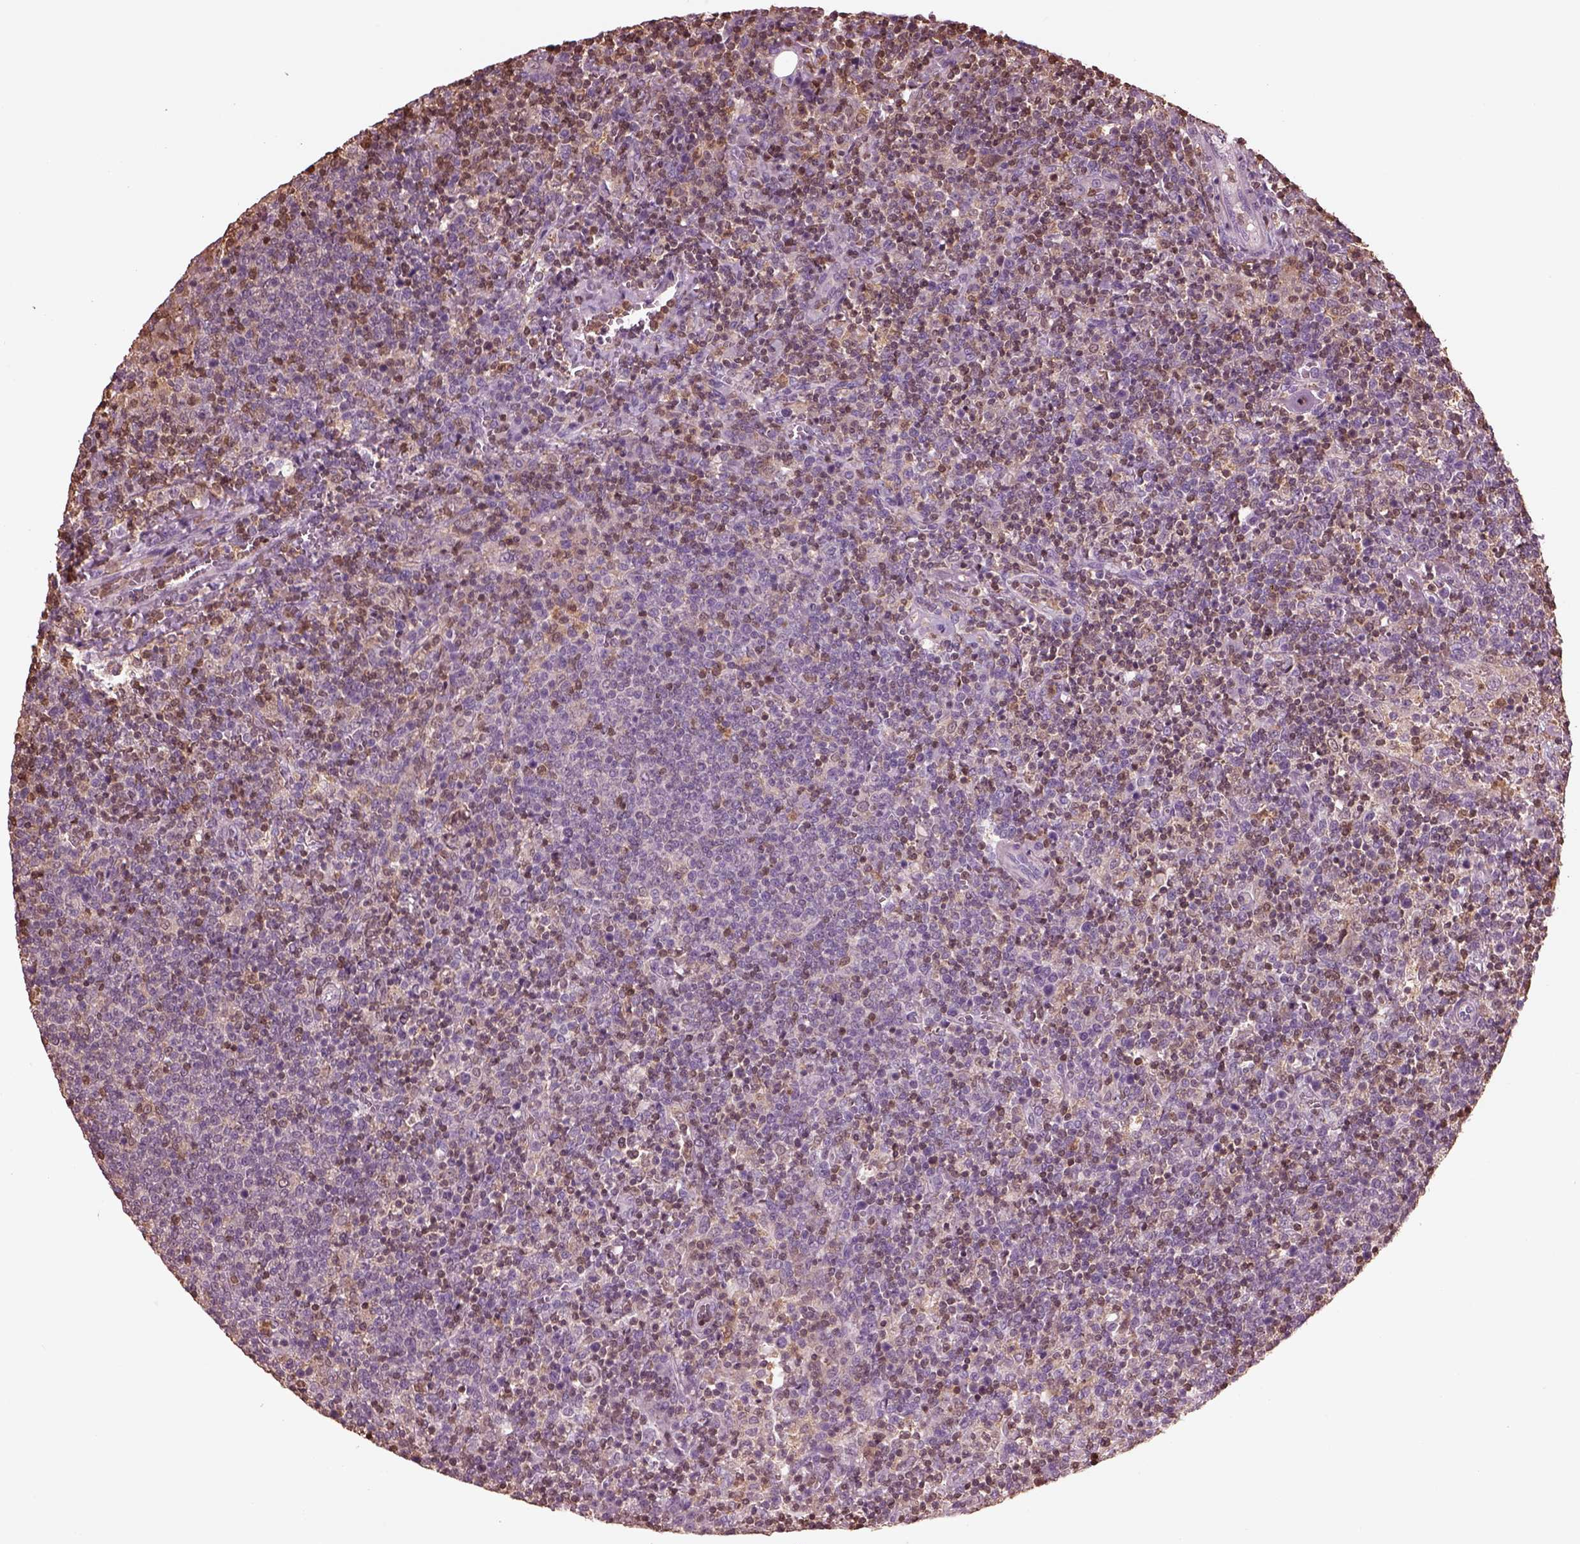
{"staining": {"intensity": "weak", "quantity": "<25%", "location": "cytoplasmic/membranous,nuclear"}, "tissue": "lymphoma", "cell_type": "Tumor cells", "image_type": "cancer", "snomed": [{"axis": "morphology", "description": "Malignant lymphoma, non-Hodgkin's type, High grade"}, {"axis": "topography", "description": "Lymph node"}], "caption": "Photomicrograph shows no protein staining in tumor cells of lymphoma tissue.", "gene": "IL31RA", "patient": {"sex": "male", "age": 61}}